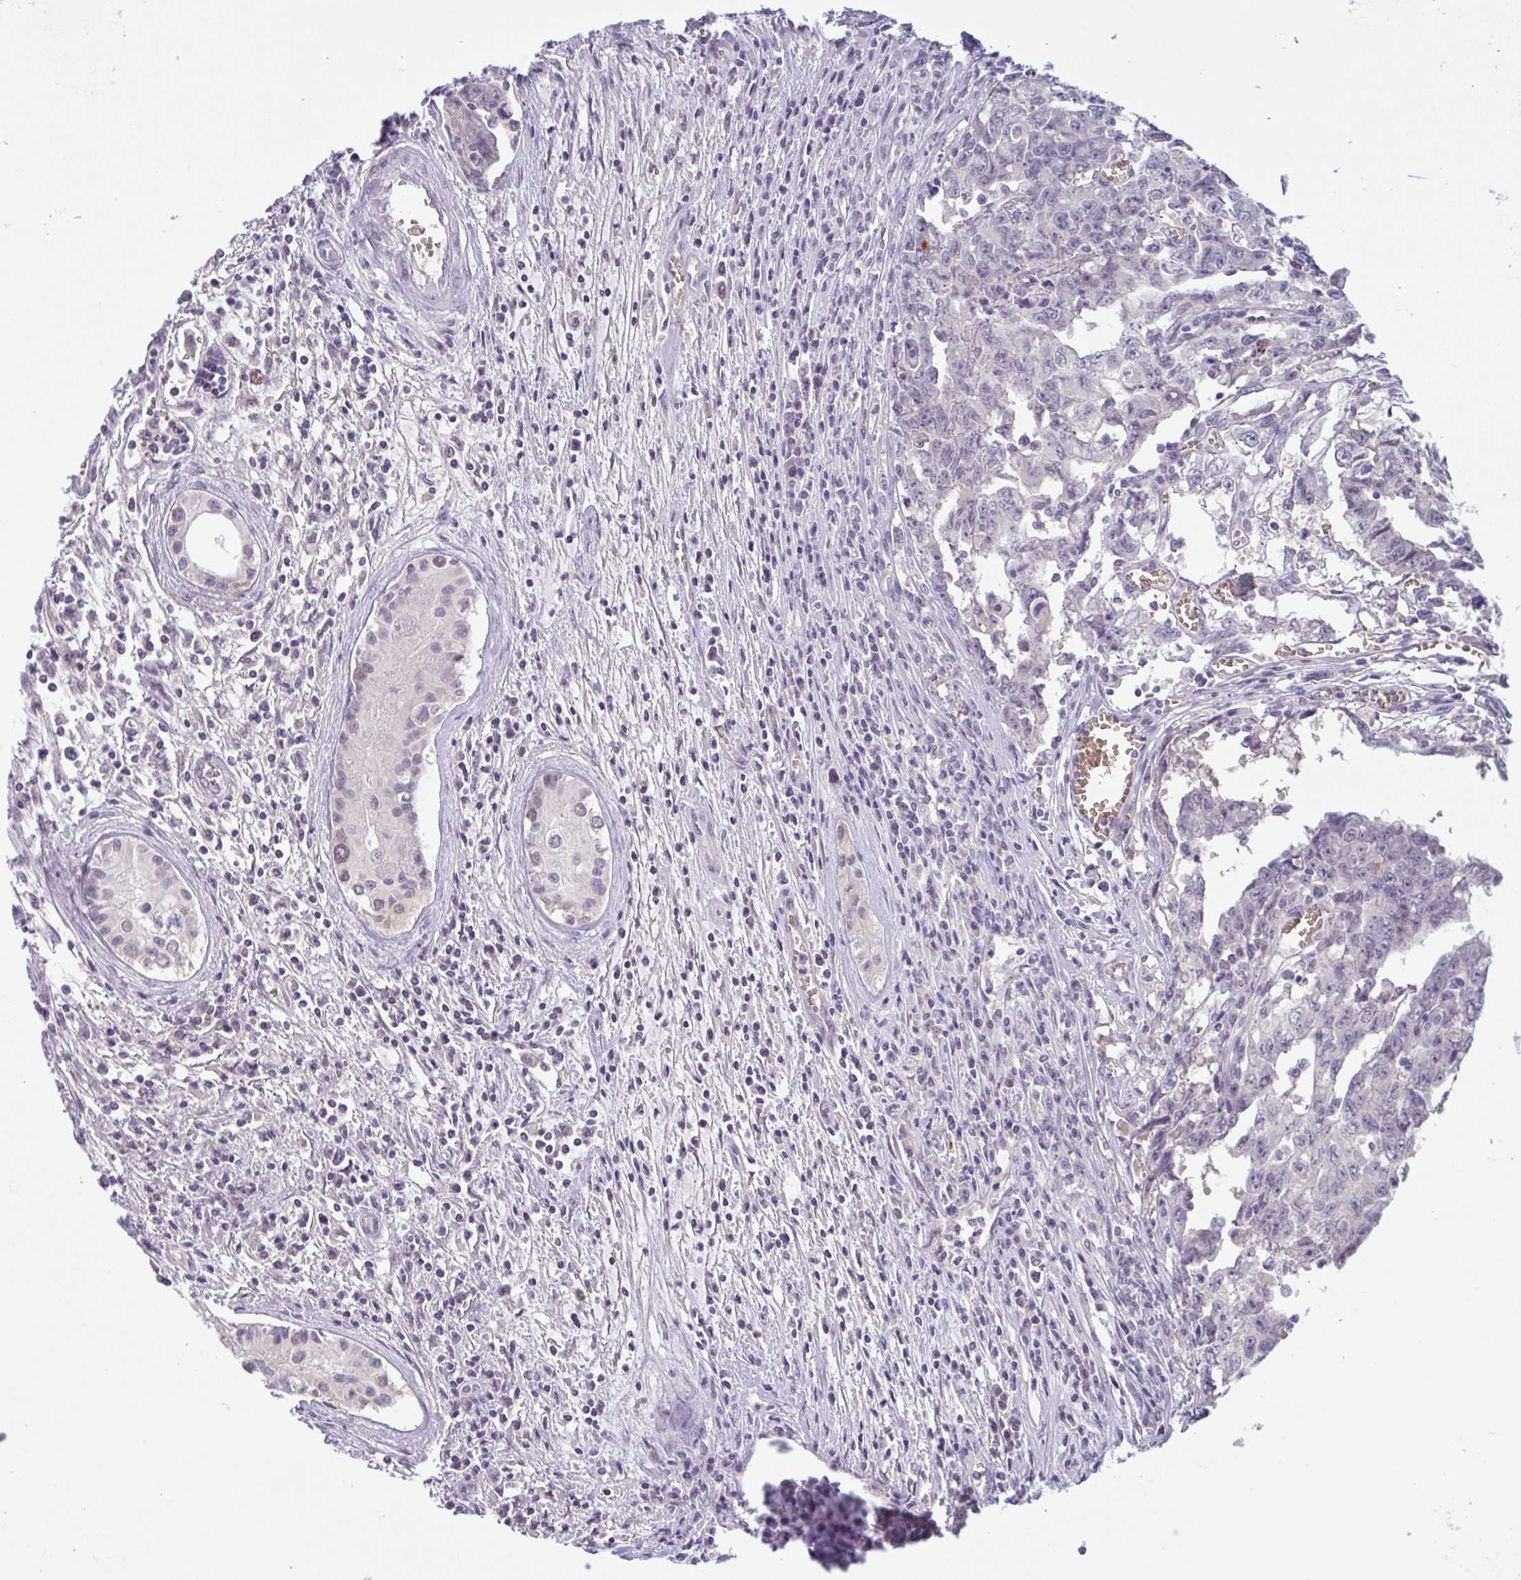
{"staining": {"intensity": "negative", "quantity": "none", "location": "none"}, "tissue": "testis cancer", "cell_type": "Tumor cells", "image_type": "cancer", "snomed": [{"axis": "morphology", "description": "Carcinoma, Embryonal, NOS"}, {"axis": "topography", "description": "Testis"}], "caption": "Histopathology image shows no protein staining in tumor cells of testis cancer tissue.", "gene": "RHAG", "patient": {"sex": "male", "age": 24}}